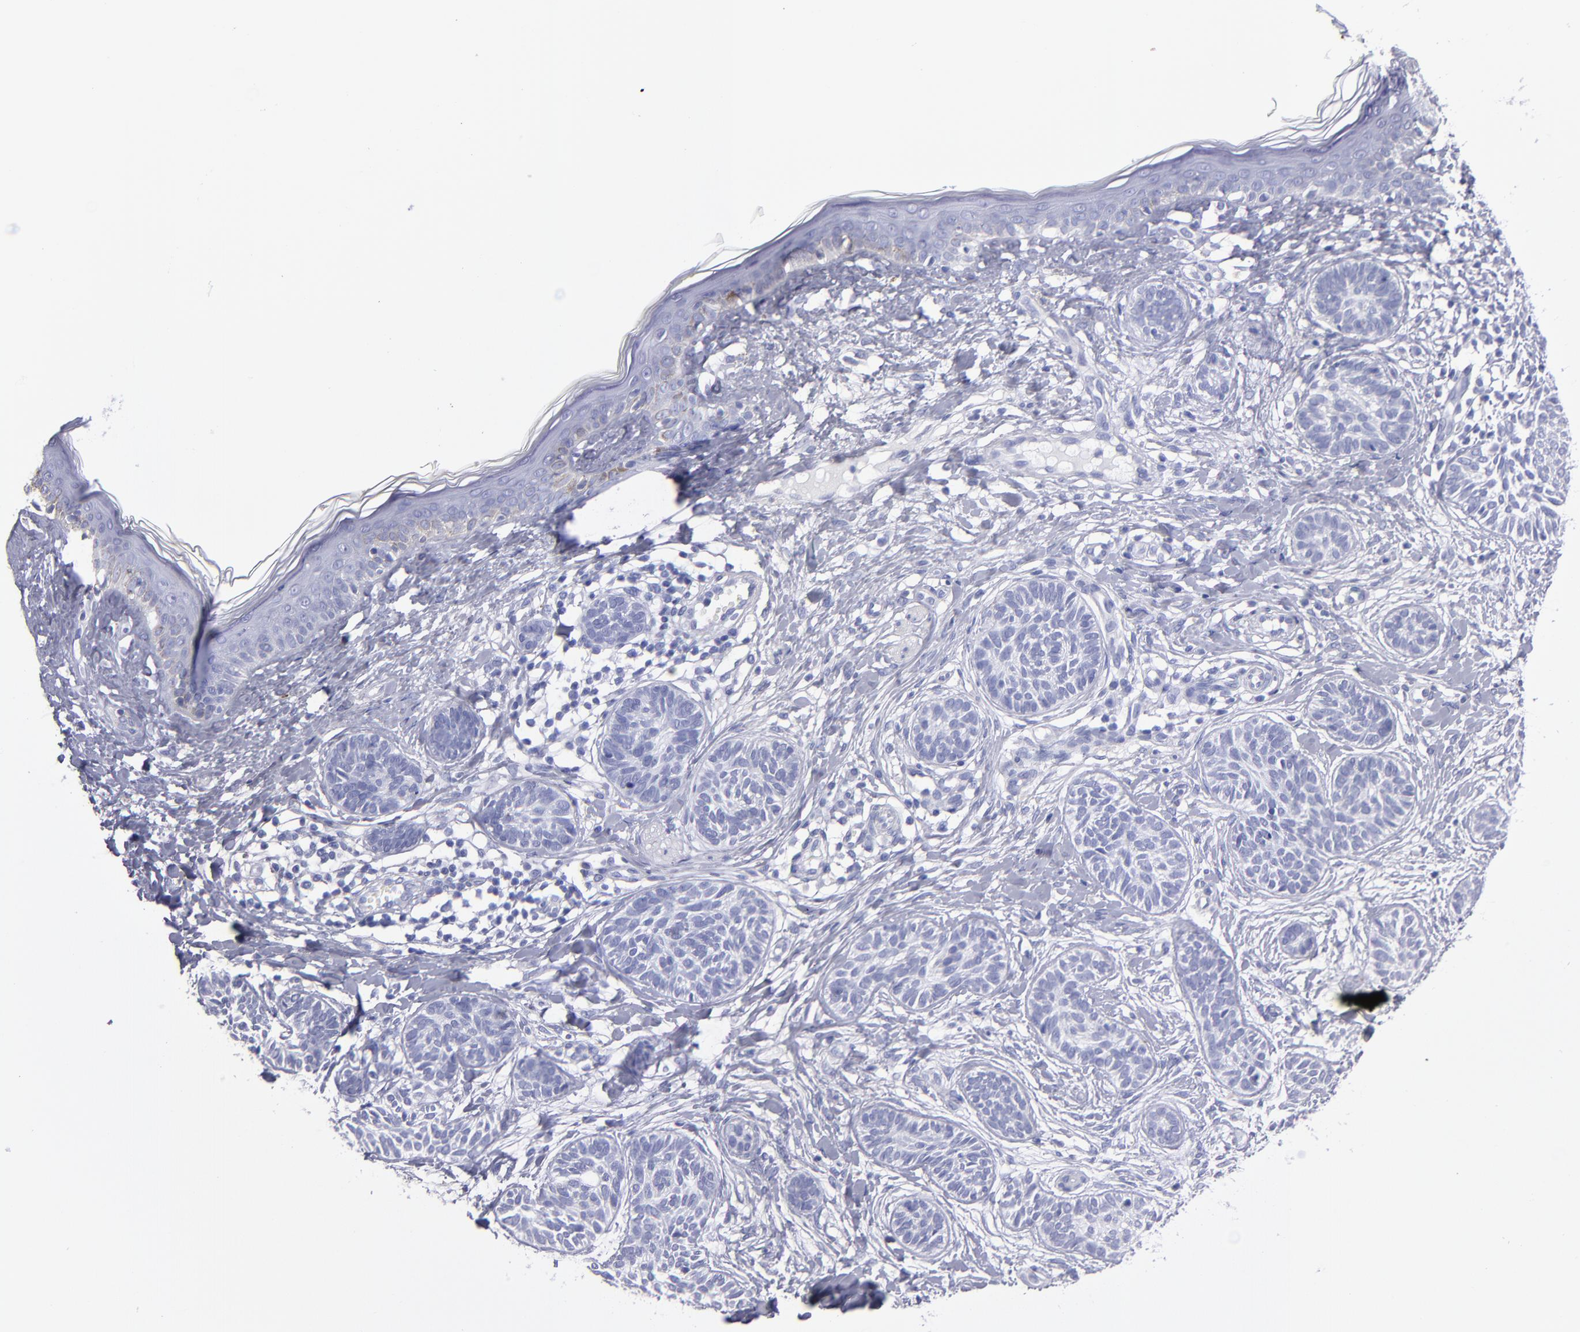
{"staining": {"intensity": "negative", "quantity": "none", "location": "none"}, "tissue": "skin cancer", "cell_type": "Tumor cells", "image_type": "cancer", "snomed": [{"axis": "morphology", "description": "Normal tissue, NOS"}, {"axis": "morphology", "description": "Basal cell carcinoma"}, {"axis": "topography", "description": "Skin"}], "caption": "Human skin cancer stained for a protein using immunohistochemistry (IHC) reveals no staining in tumor cells.", "gene": "MB", "patient": {"sex": "male", "age": 63}}